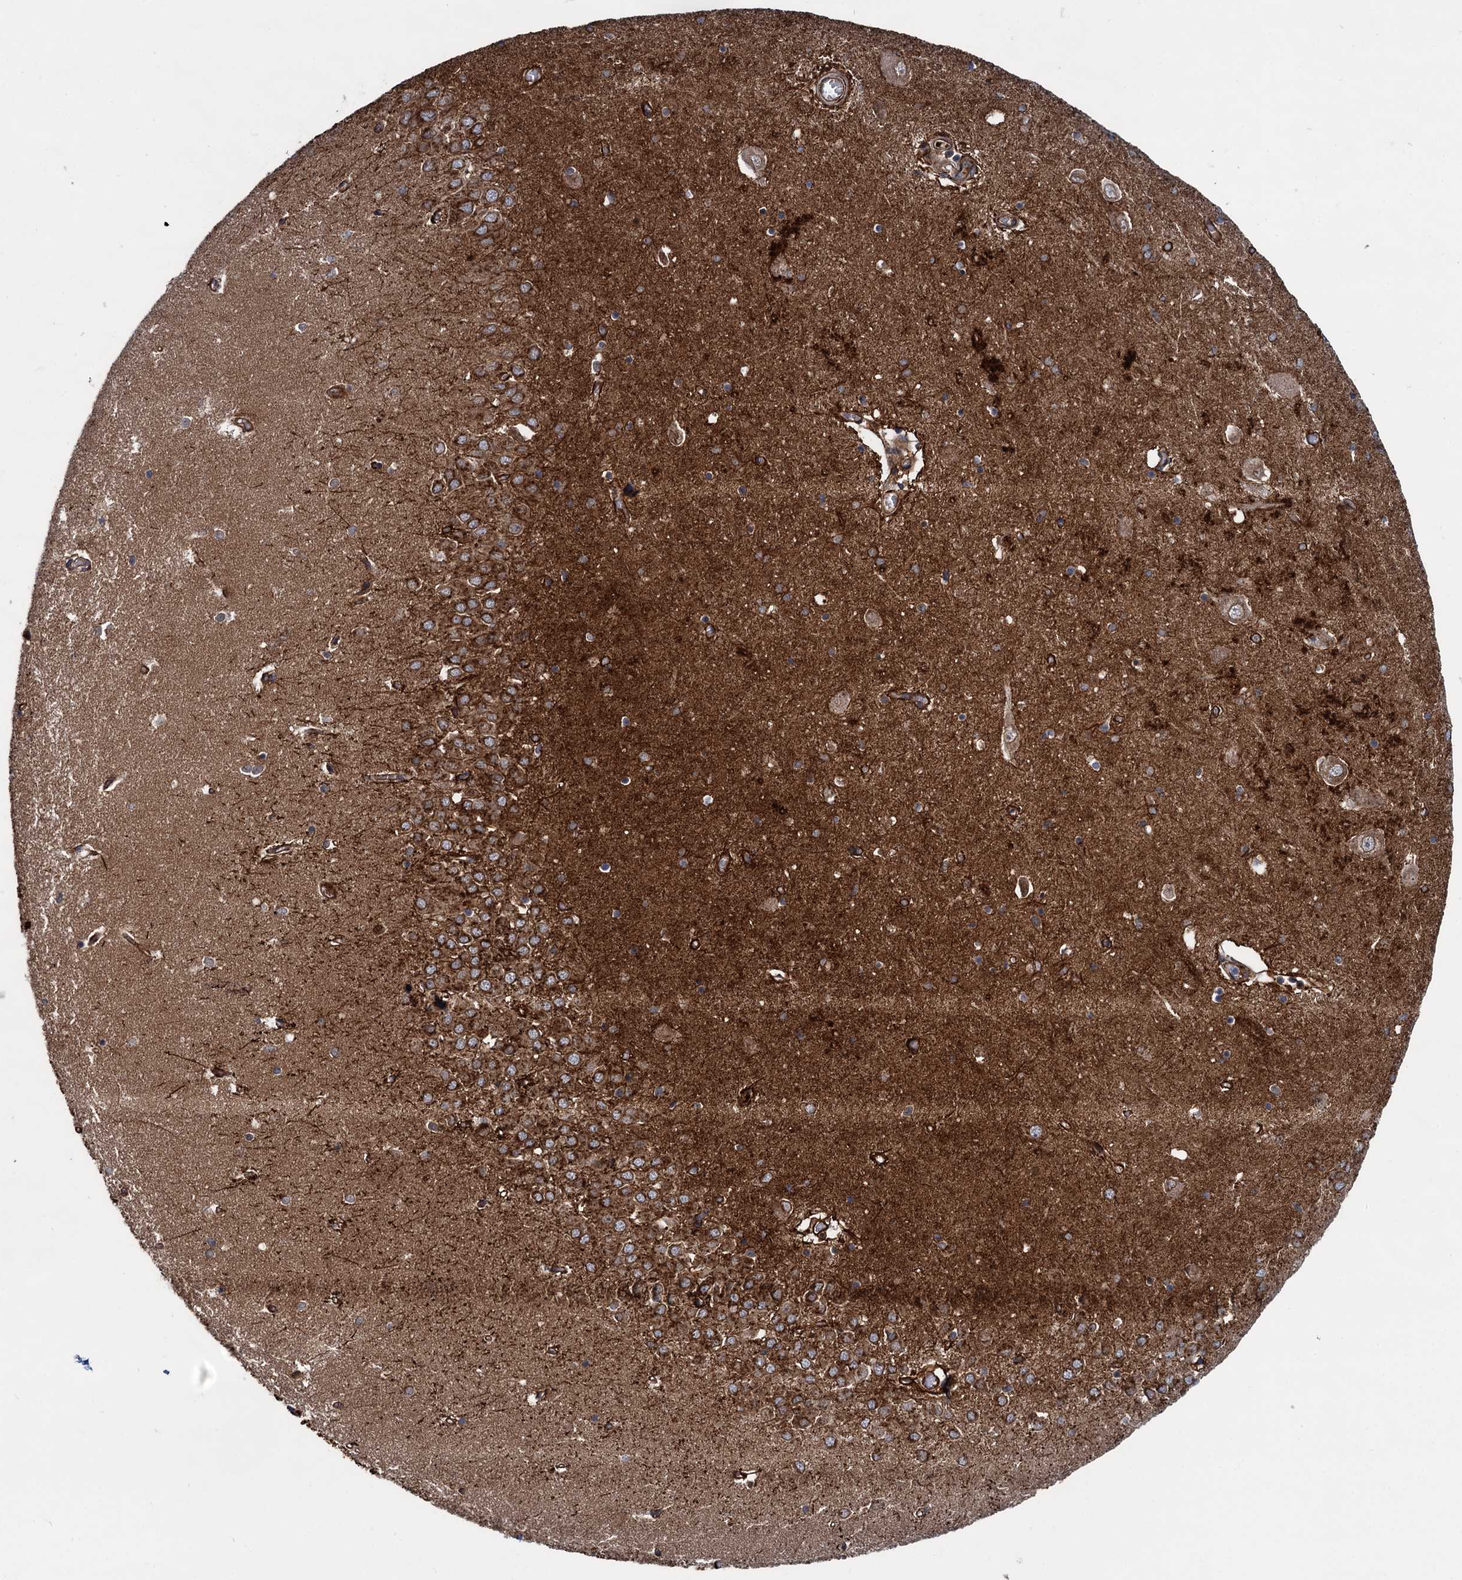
{"staining": {"intensity": "moderate", "quantity": "<25%", "location": "cytoplasmic/membranous"}, "tissue": "hippocampus", "cell_type": "Glial cells", "image_type": "normal", "snomed": [{"axis": "morphology", "description": "Normal tissue, NOS"}, {"axis": "topography", "description": "Hippocampus"}], "caption": "Protein staining shows moderate cytoplasmic/membranous positivity in about <25% of glial cells in normal hippocampus. The staining was performed using DAB (3,3'-diaminobenzidine) to visualize the protein expression in brown, while the nuclei were stained in blue with hematoxylin (Magnification: 20x).", "gene": "ZFYVE19", "patient": {"sex": "male", "age": 70}}